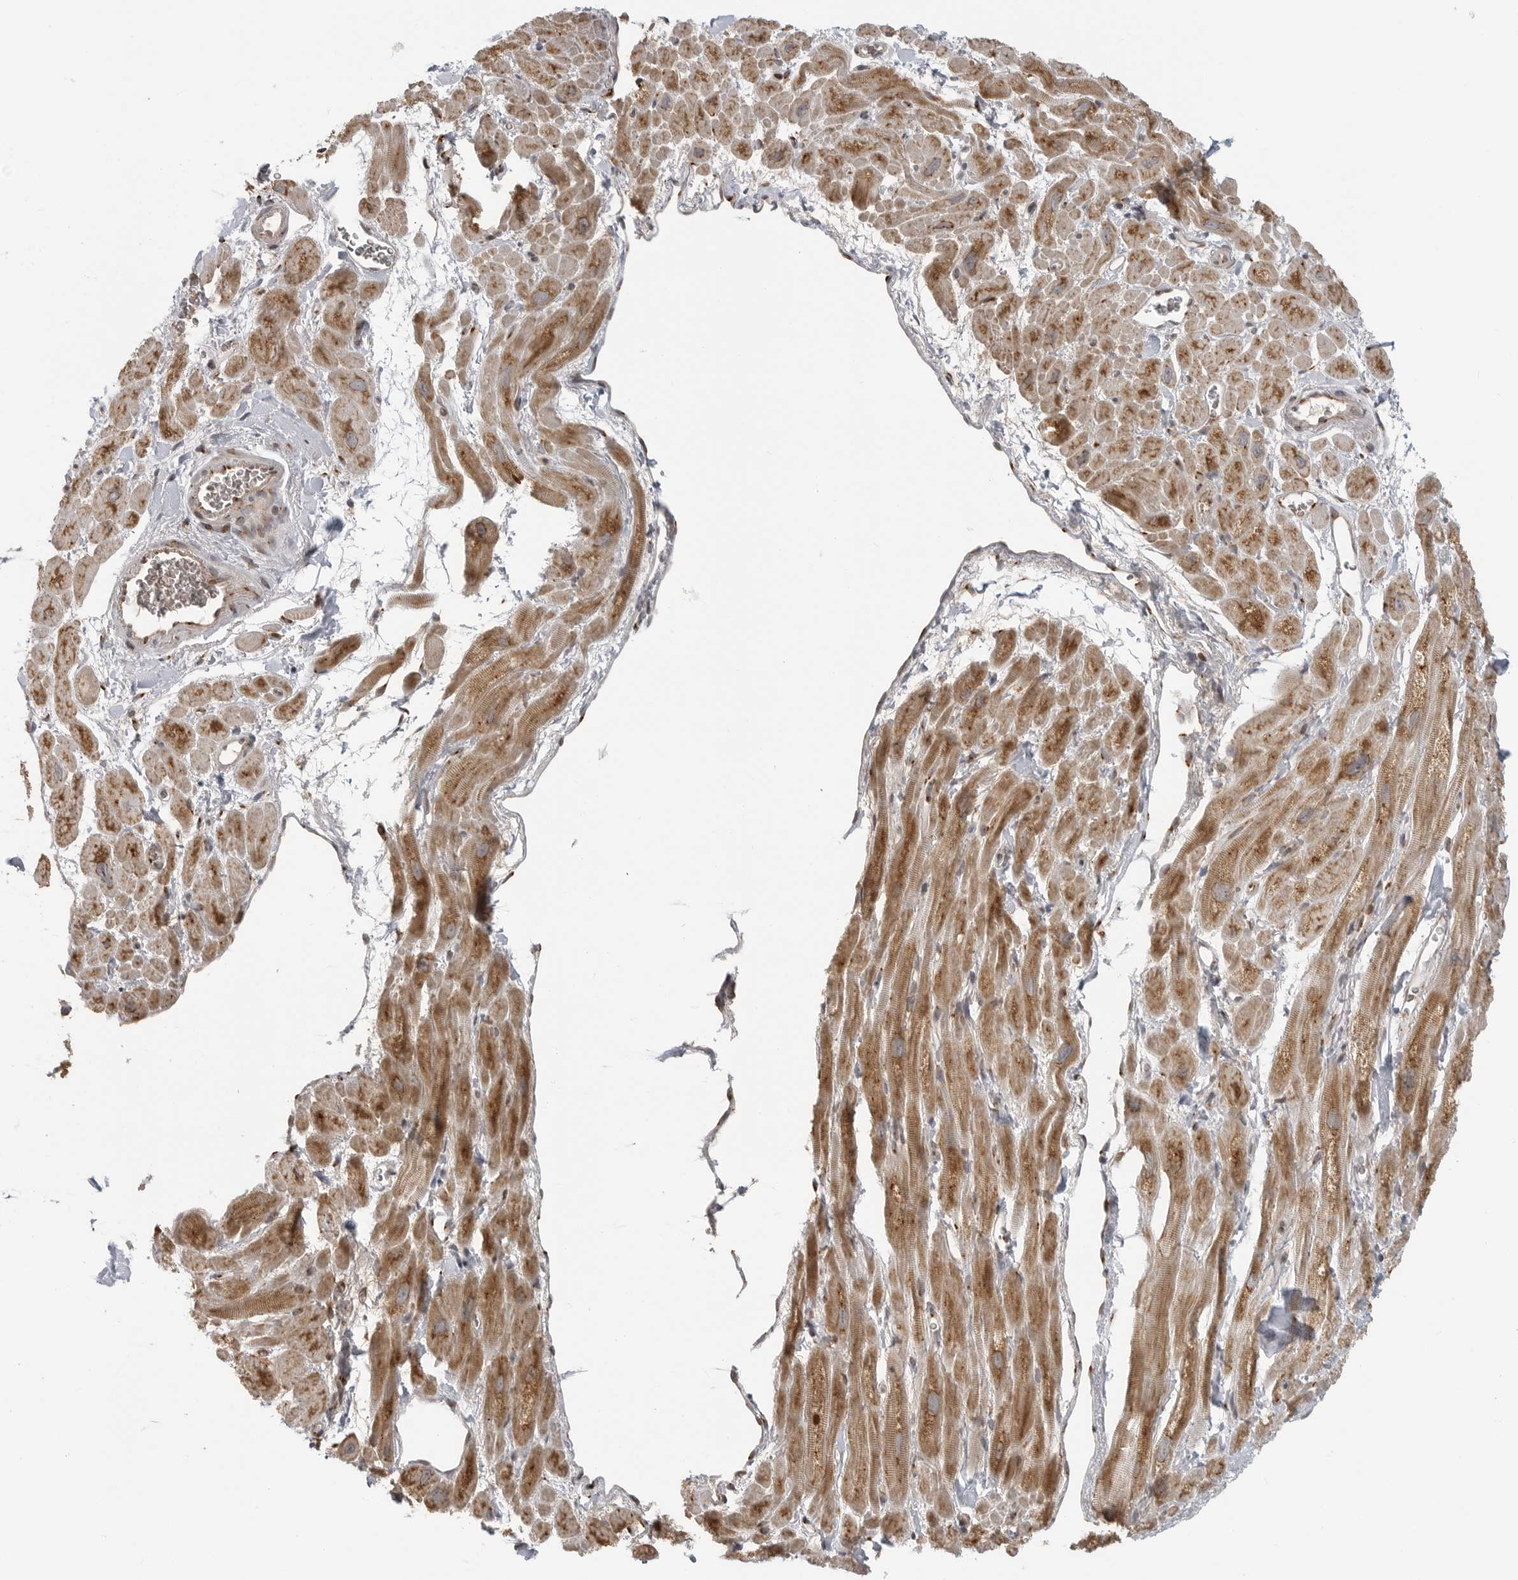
{"staining": {"intensity": "strong", "quantity": ">75%", "location": "cytoplasmic/membranous"}, "tissue": "heart muscle", "cell_type": "Cardiomyocytes", "image_type": "normal", "snomed": [{"axis": "morphology", "description": "Normal tissue, NOS"}, {"axis": "topography", "description": "Heart"}], "caption": "Immunohistochemistry (IHC) of benign heart muscle exhibits high levels of strong cytoplasmic/membranous staining in about >75% of cardiomyocytes.", "gene": "COPA", "patient": {"sex": "male", "age": 49}}